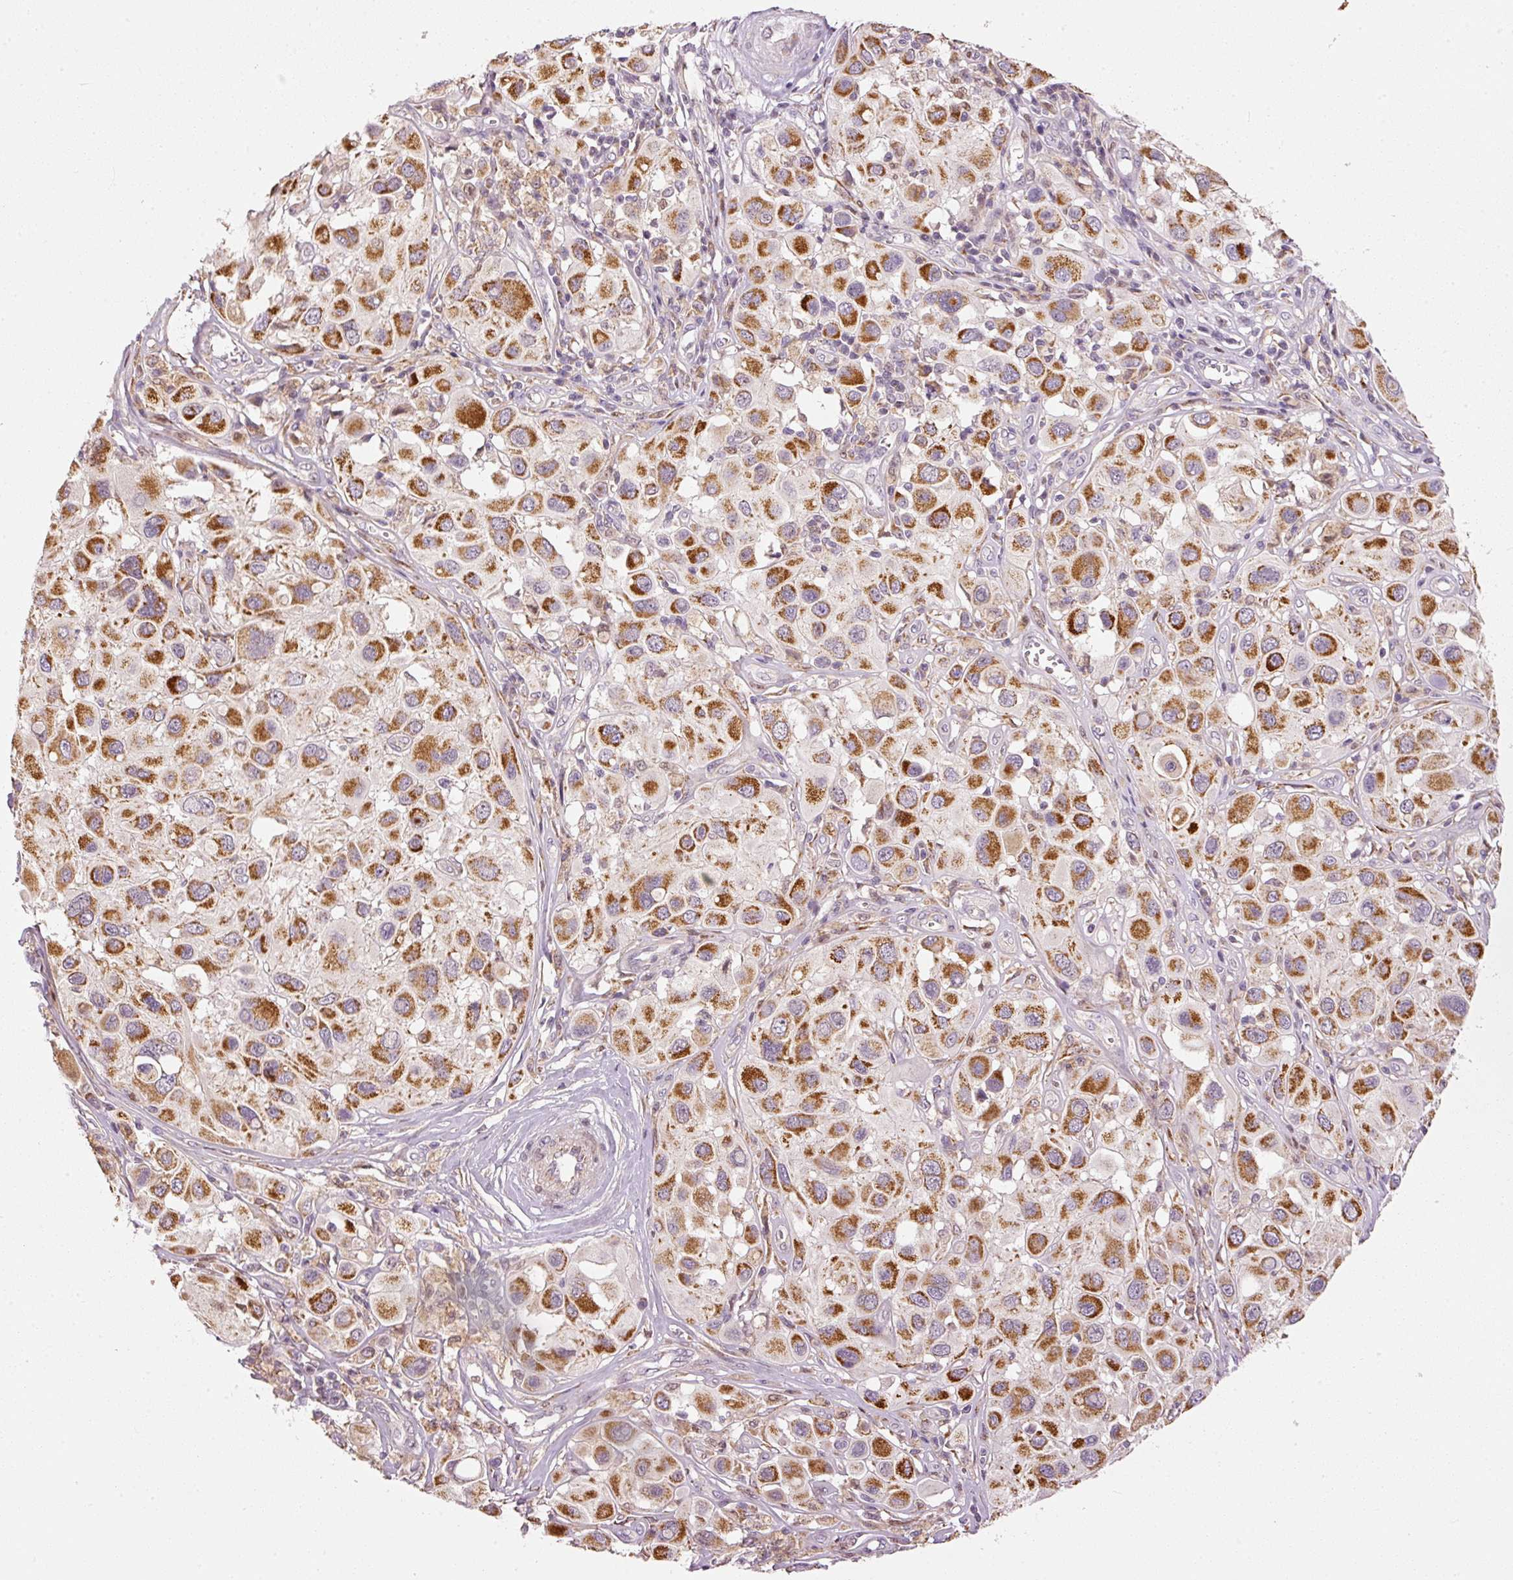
{"staining": {"intensity": "strong", "quantity": ">75%", "location": "cytoplasmic/membranous"}, "tissue": "melanoma", "cell_type": "Tumor cells", "image_type": "cancer", "snomed": [{"axis": "morphology", "description": "Malignant melanoma, Metastatic site"}, {"axis": "topography", "description": "Skin"}], "caption": "A brown stain highlights strong cytoplasmic/membranous expression of a protein in malignant melanoma (metastatic site) tumor cells.", "gene": "MTHFD1L", "patient": {"sex": "male", "age": 41}}